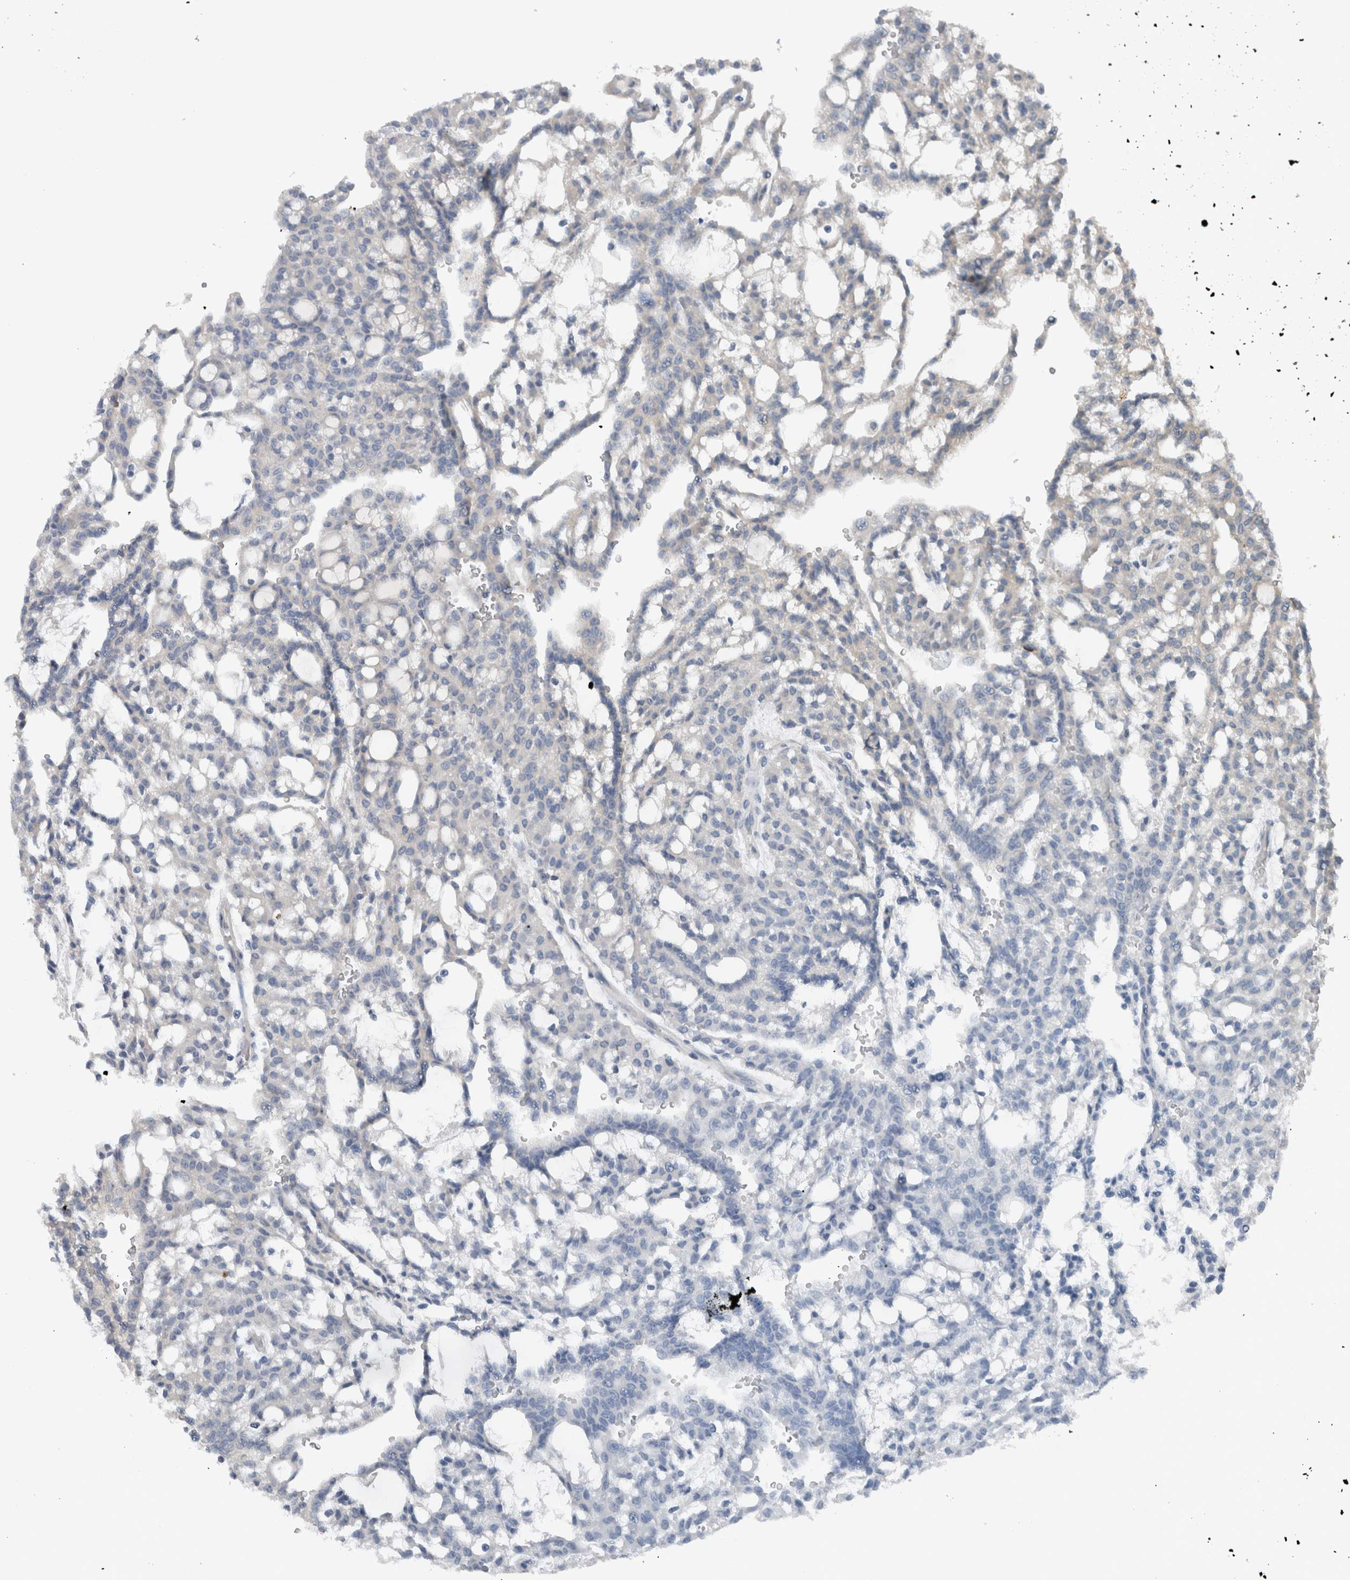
{"staining": {"intensity": "negative", "quantity": "none", "location": "none"}, "tissue": "renal cancer", "cell_type": "Tumor cells", "image_type": "cancer", "snomed": [{"axis": "morphology", "description": "Adenocarcinoma, NOS"}, {"axis": "topography", "description": "Kidney"}], "caption": "Immunohistochemical staining of human renal cancer (adenocarcinoma) demonstrates no significant positivity in tumor cells.", "gene": "CRNN", "patient": {"sex": "male", "age": 63}}